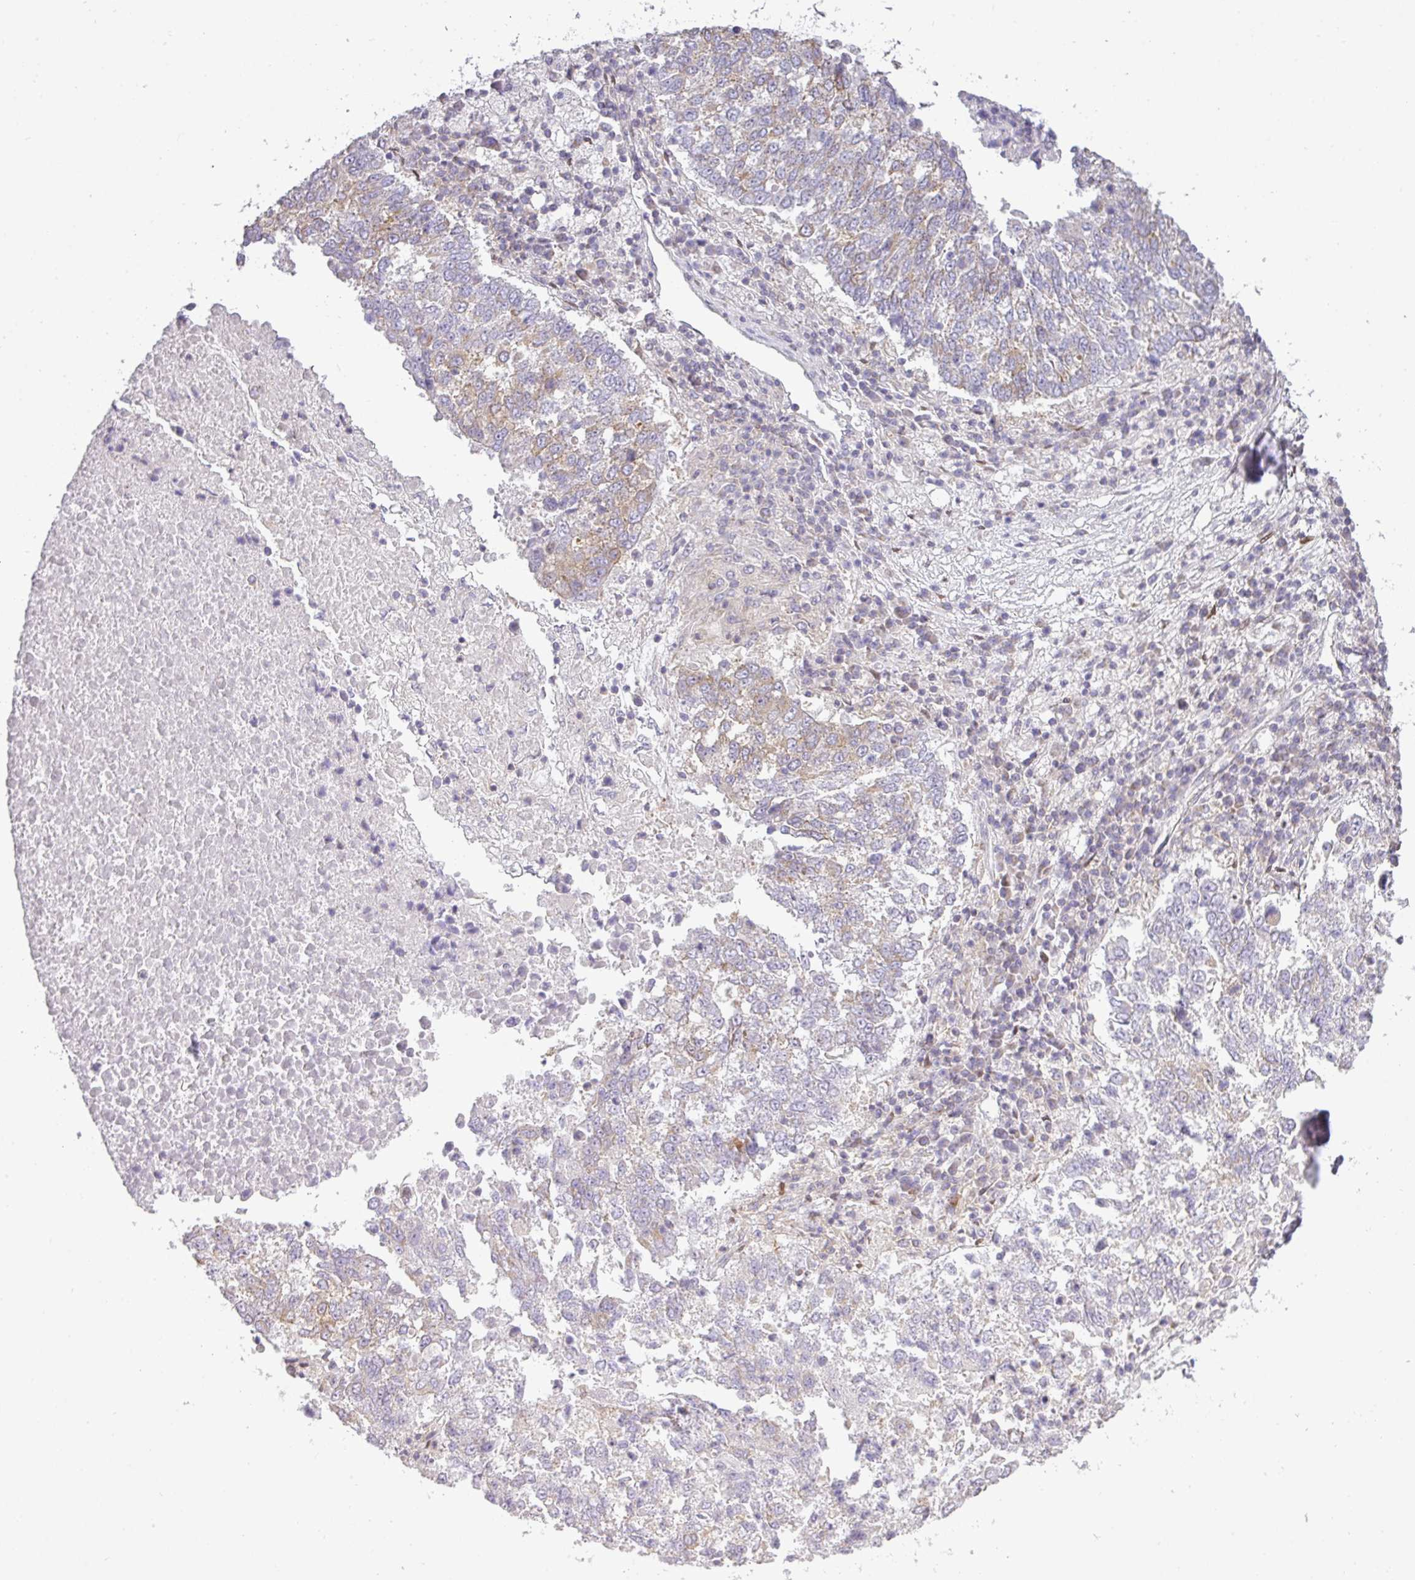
{"staining": {"intensity": "weak", "quantity": "<25%", "location": "cytoplasmic/membranous"}, "tissue": "lung cancer", "cell_type": "Tumor cells", "image_type": "cancer", "snomed": [{"axis": "morphology", "description": "Squamous cell carcinoma, NOS"}, {"axis": "topography", "description": "Lung"}], "caption": "A micrograph of lung cancer (squamous cell carcinoma) stained for a protein shows no brown staining in tumor cells.", "gene": "ZNF211", "patient": {"sex": "male", "age": 73}}